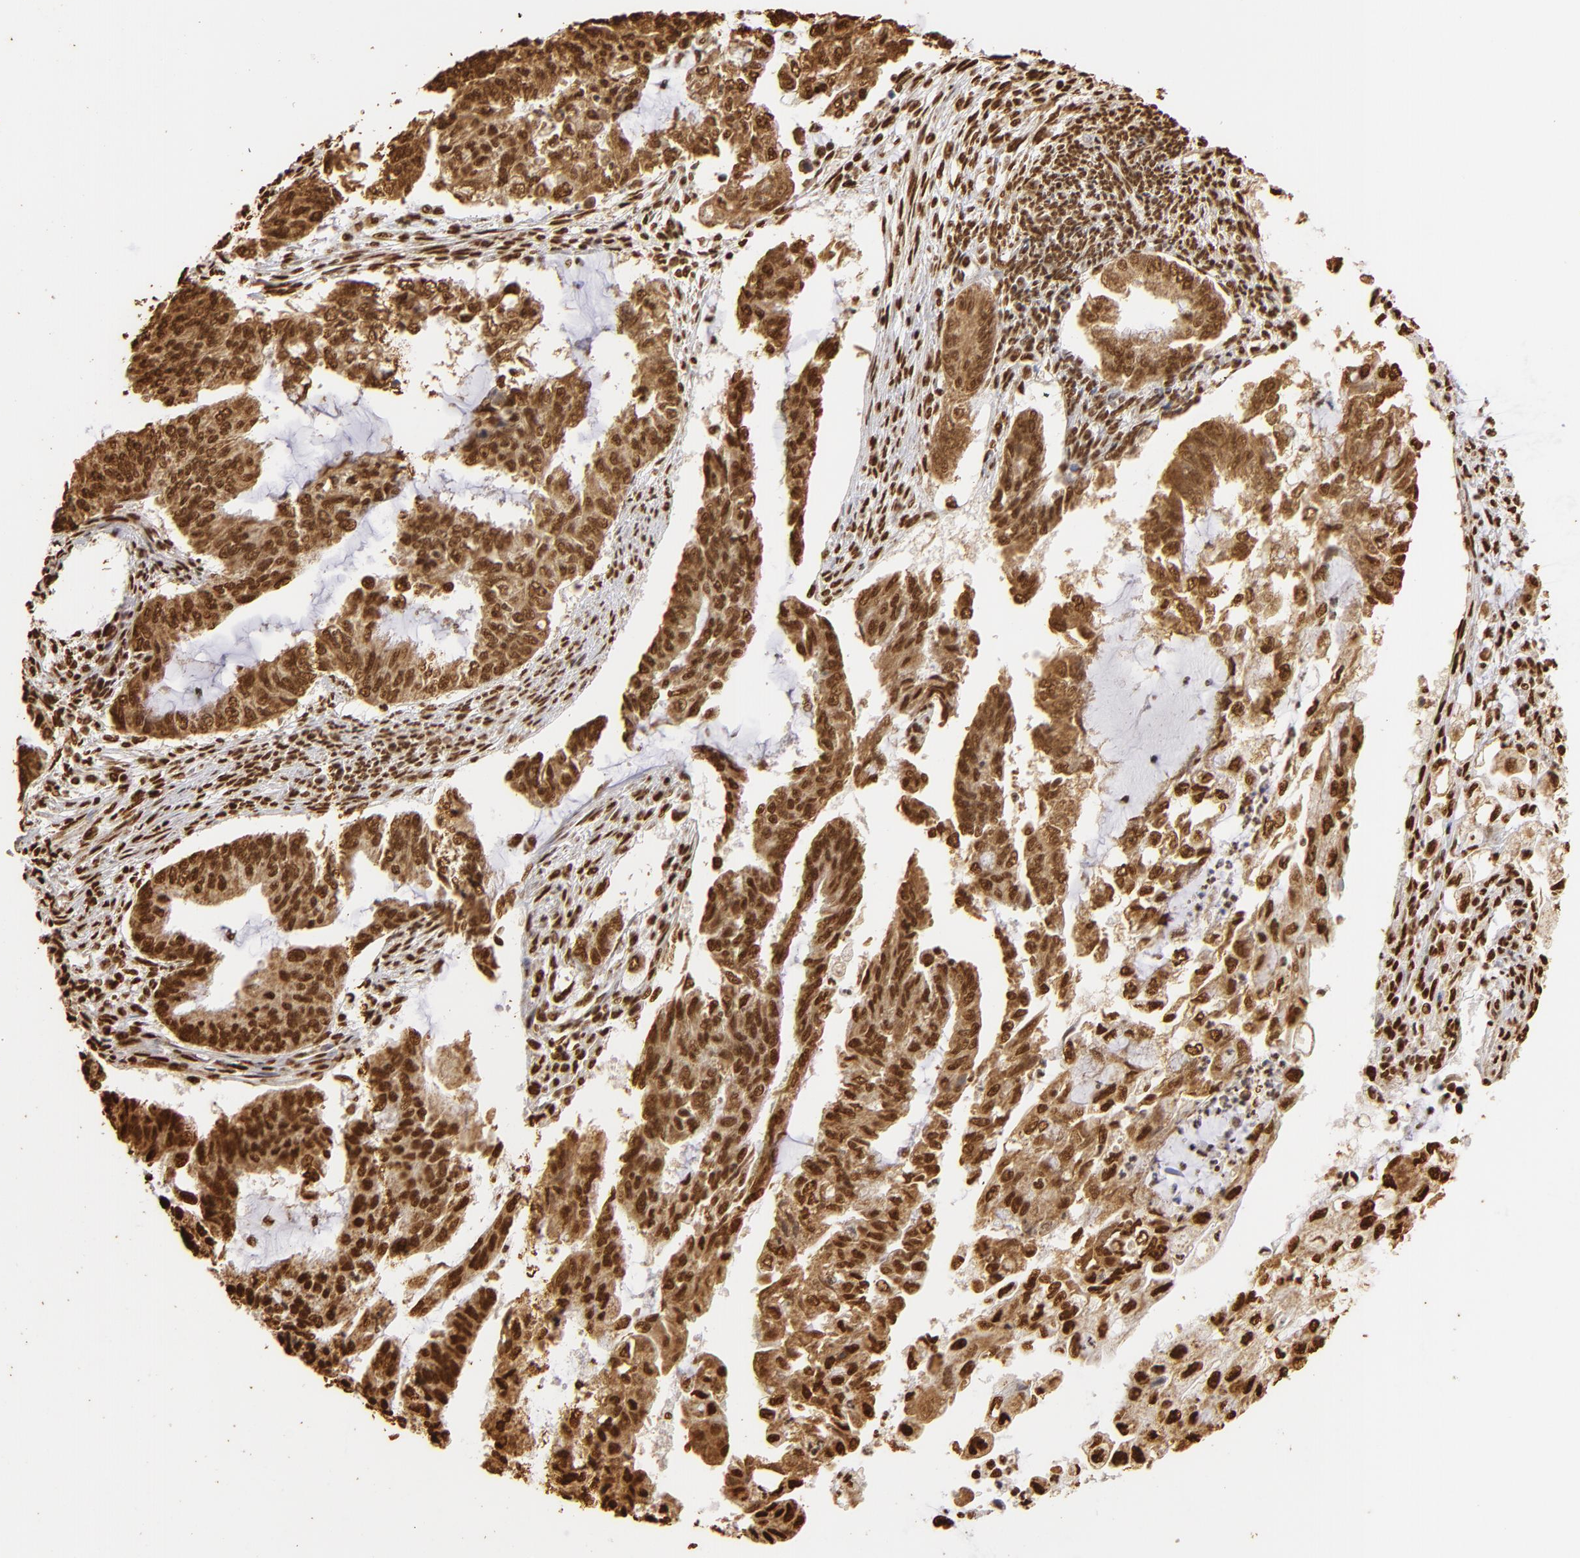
{"staining": {"intensity": "strong", "quantity": ">75%", "location": "cytoplasmic/membranous,nuclear"}, "tissue": "endometrial cancer", "cell_type": "Tumor cells", "image_type": "cancer", "snomed": [{"axis": "morphology", "description": "Adenocarcinoma, NOS"}, {"axis": "topography", "description": "Endometrium"}], "caption": "Tumor cells exhibit high levels of strong cytoplasmic/membranous and nuclear expression in approximately >75% of cells in endometrial cancer (adenocarcinoma). The protein is shown in brown color, while the nuclei are stained blue.", "gene": "ILF3", "patient": {"sex": "female", "age": 75}}